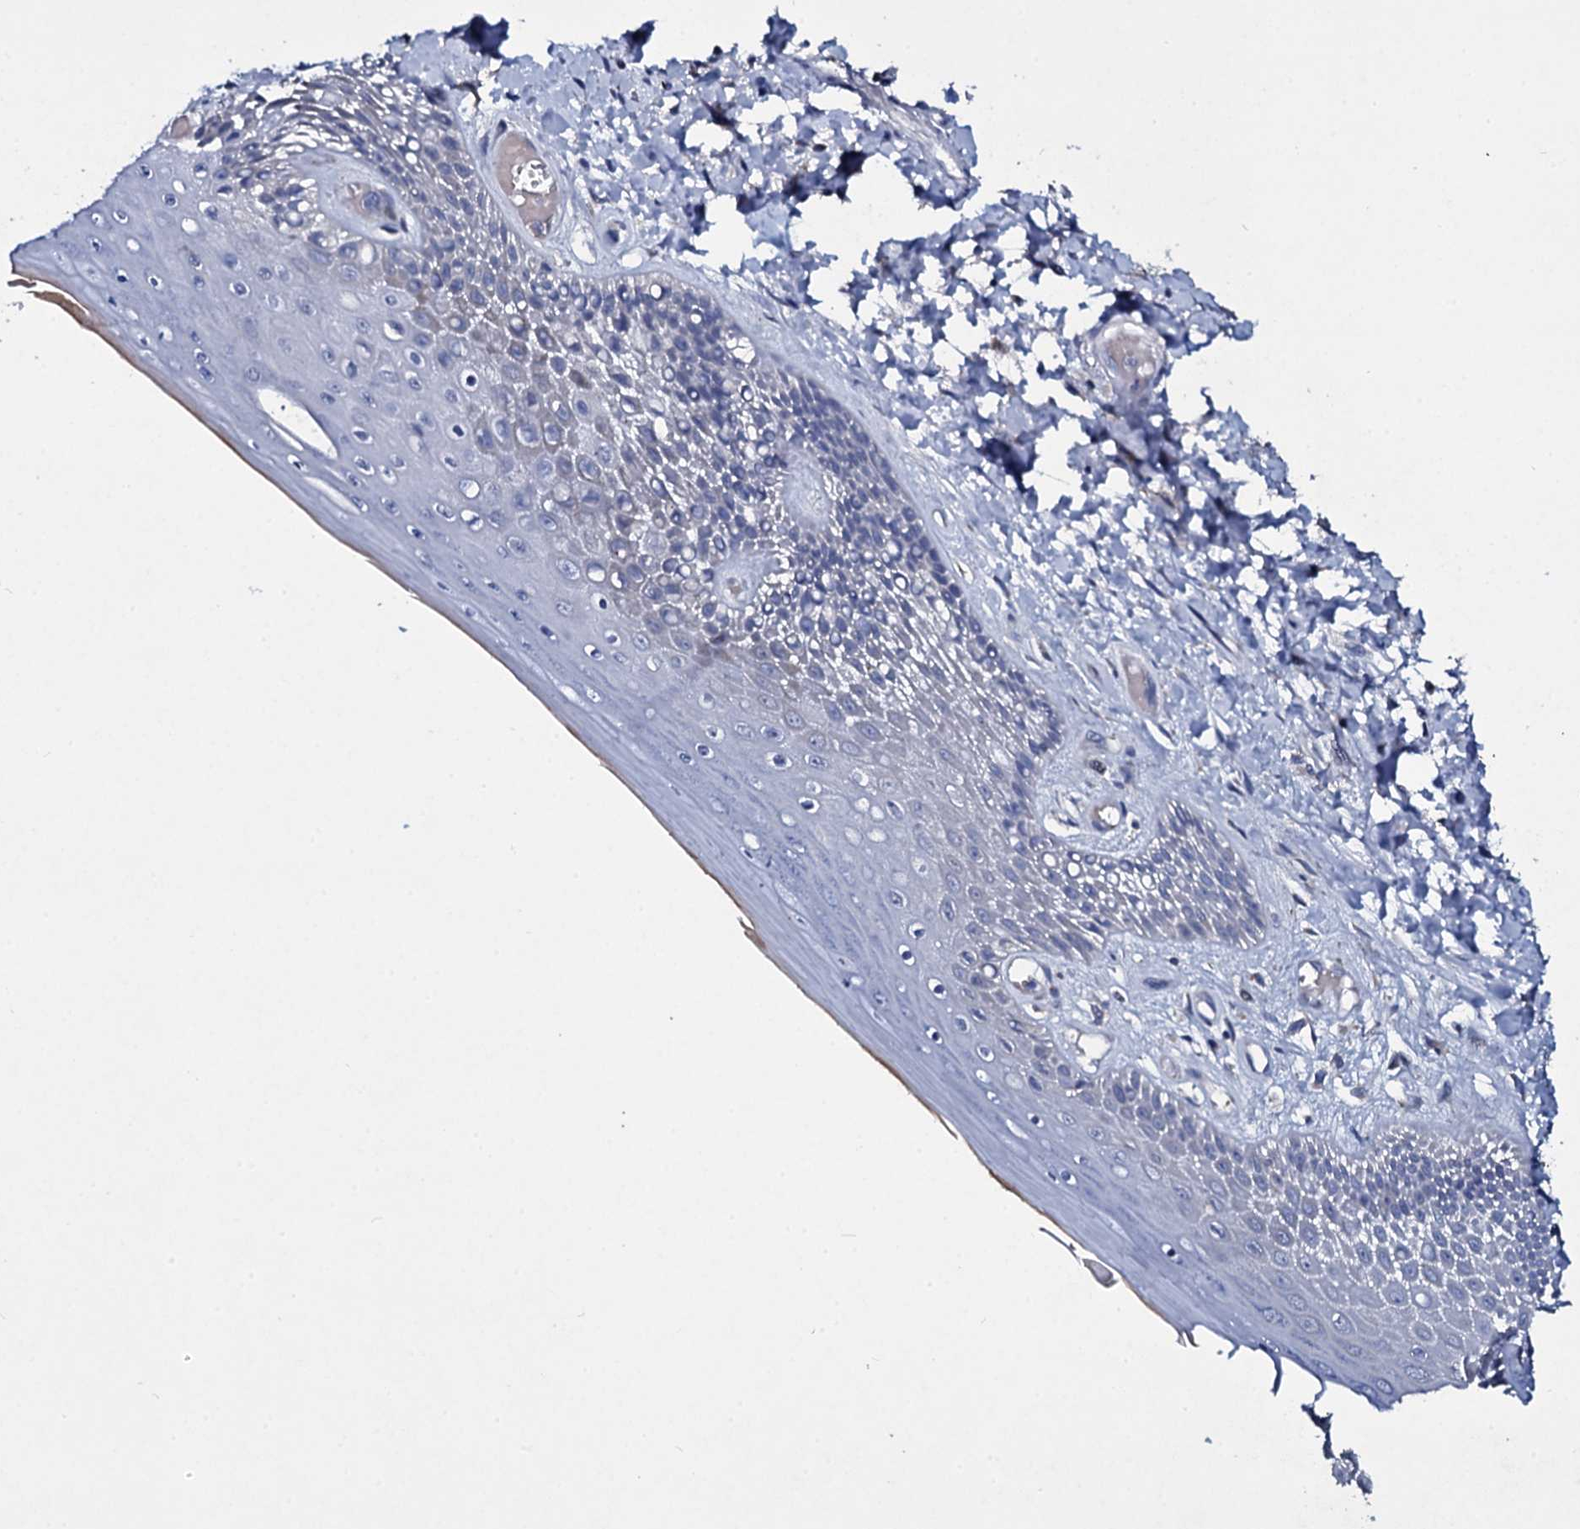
{"staining": {"intensity": "weak", "quantity": "<25%", "location": "cytoplasmic/membranous"}, "tissue": "skin", "cell_type": "Epidermal cells", "image_type": "normal", "snomed": [{"axis": "morphology", "description": "Normal tissue, NOS"}, {"axis": "topography", "description": "Anal"}], "caption": "IHC of benign skin demonstrates no expression in epidermal cells. The staining was performed using DAB (3,3'-diaminobenzidine) to visualize the protein expression in brown, while the nuclei were stained in blue with hematoxylin (Magnification: 20x).", "gene": "TPGS2", "patient": {"sex": "male", "age": 78}}